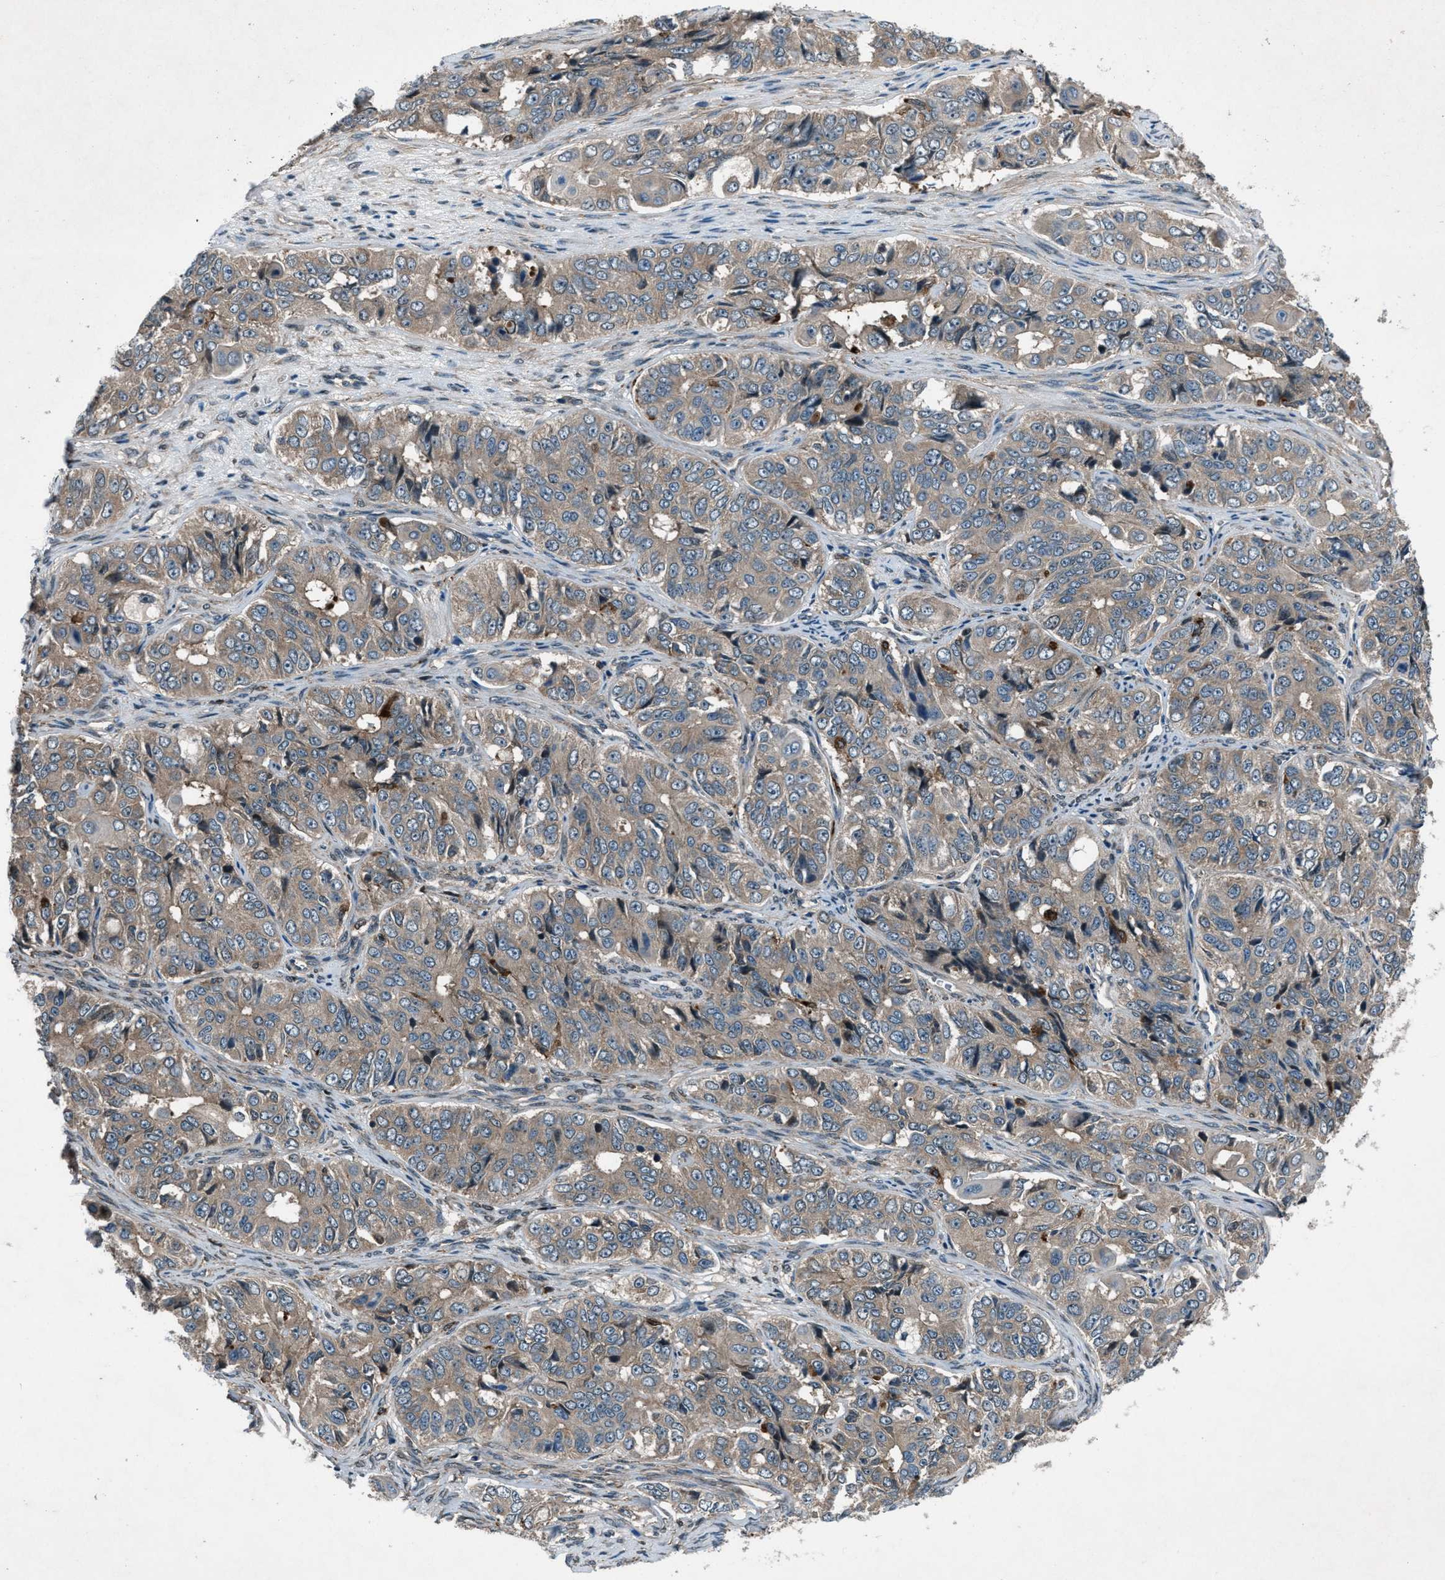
{"staining": {"intensity": "weak", "quantity": ">75%", "location": "cytoplasmic/membranous"}, "tissue": "ovarian cancer", "cell_type": "Tumor cells", "image_type": "cancer", "snomed": [{"axis": "morphology", "description": "Carcinoma, endometroid"}, {"axis": "topography", "description": "Ovary"}], "caption": "Immunohistochemistry micrograph of neoplastic tissue: ovarian cancer stained using immunohistochemistry (IHC) exhibits low levels of weak protein expression localized specifically in the cytoplasmic/membranous of tumor cells, appearing as a cytoplasmic/membranous brown color.", "gene": "EPSTI1", "patient": {"sex": "female", "age": 51}}